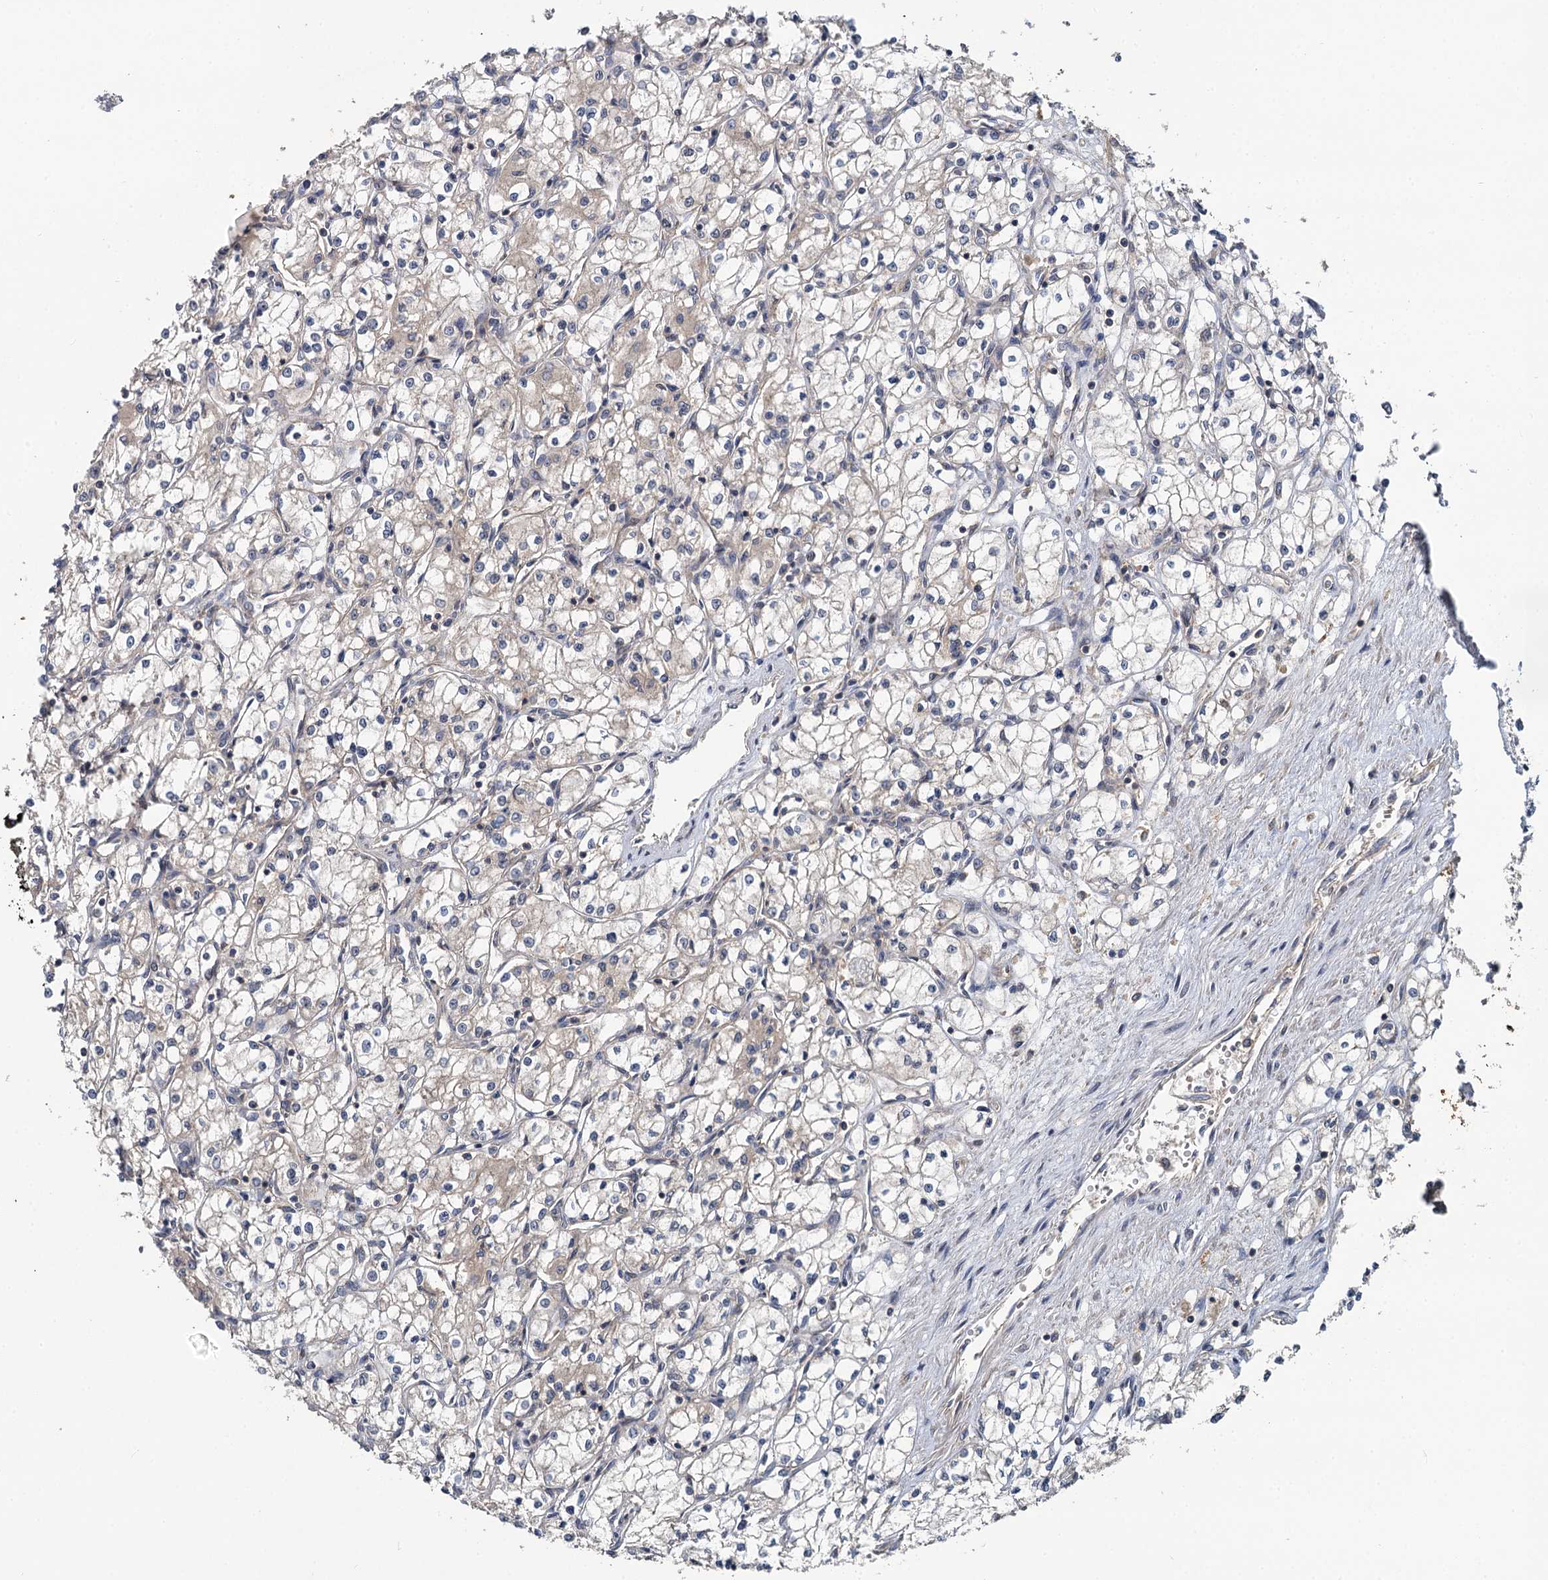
{"staining": {"intensity": "weak", "quantity": "<25%", "location": "cytoplasmic/membranous"}, "tissue": "renal cancer", "cell_type": "Tumor cells", "image_type": "cancer", "snomed": [{"axis": "morphology", "description": "Adenocarcinoma, NOS"}, {"axis": "topography", "description": "Kidney"}], "caption": "There is no significant staining in tumor cells of renal adenocarcinoma.", "gene": "TMEM39A", "patient": {"sex": "male", "age": 59}}